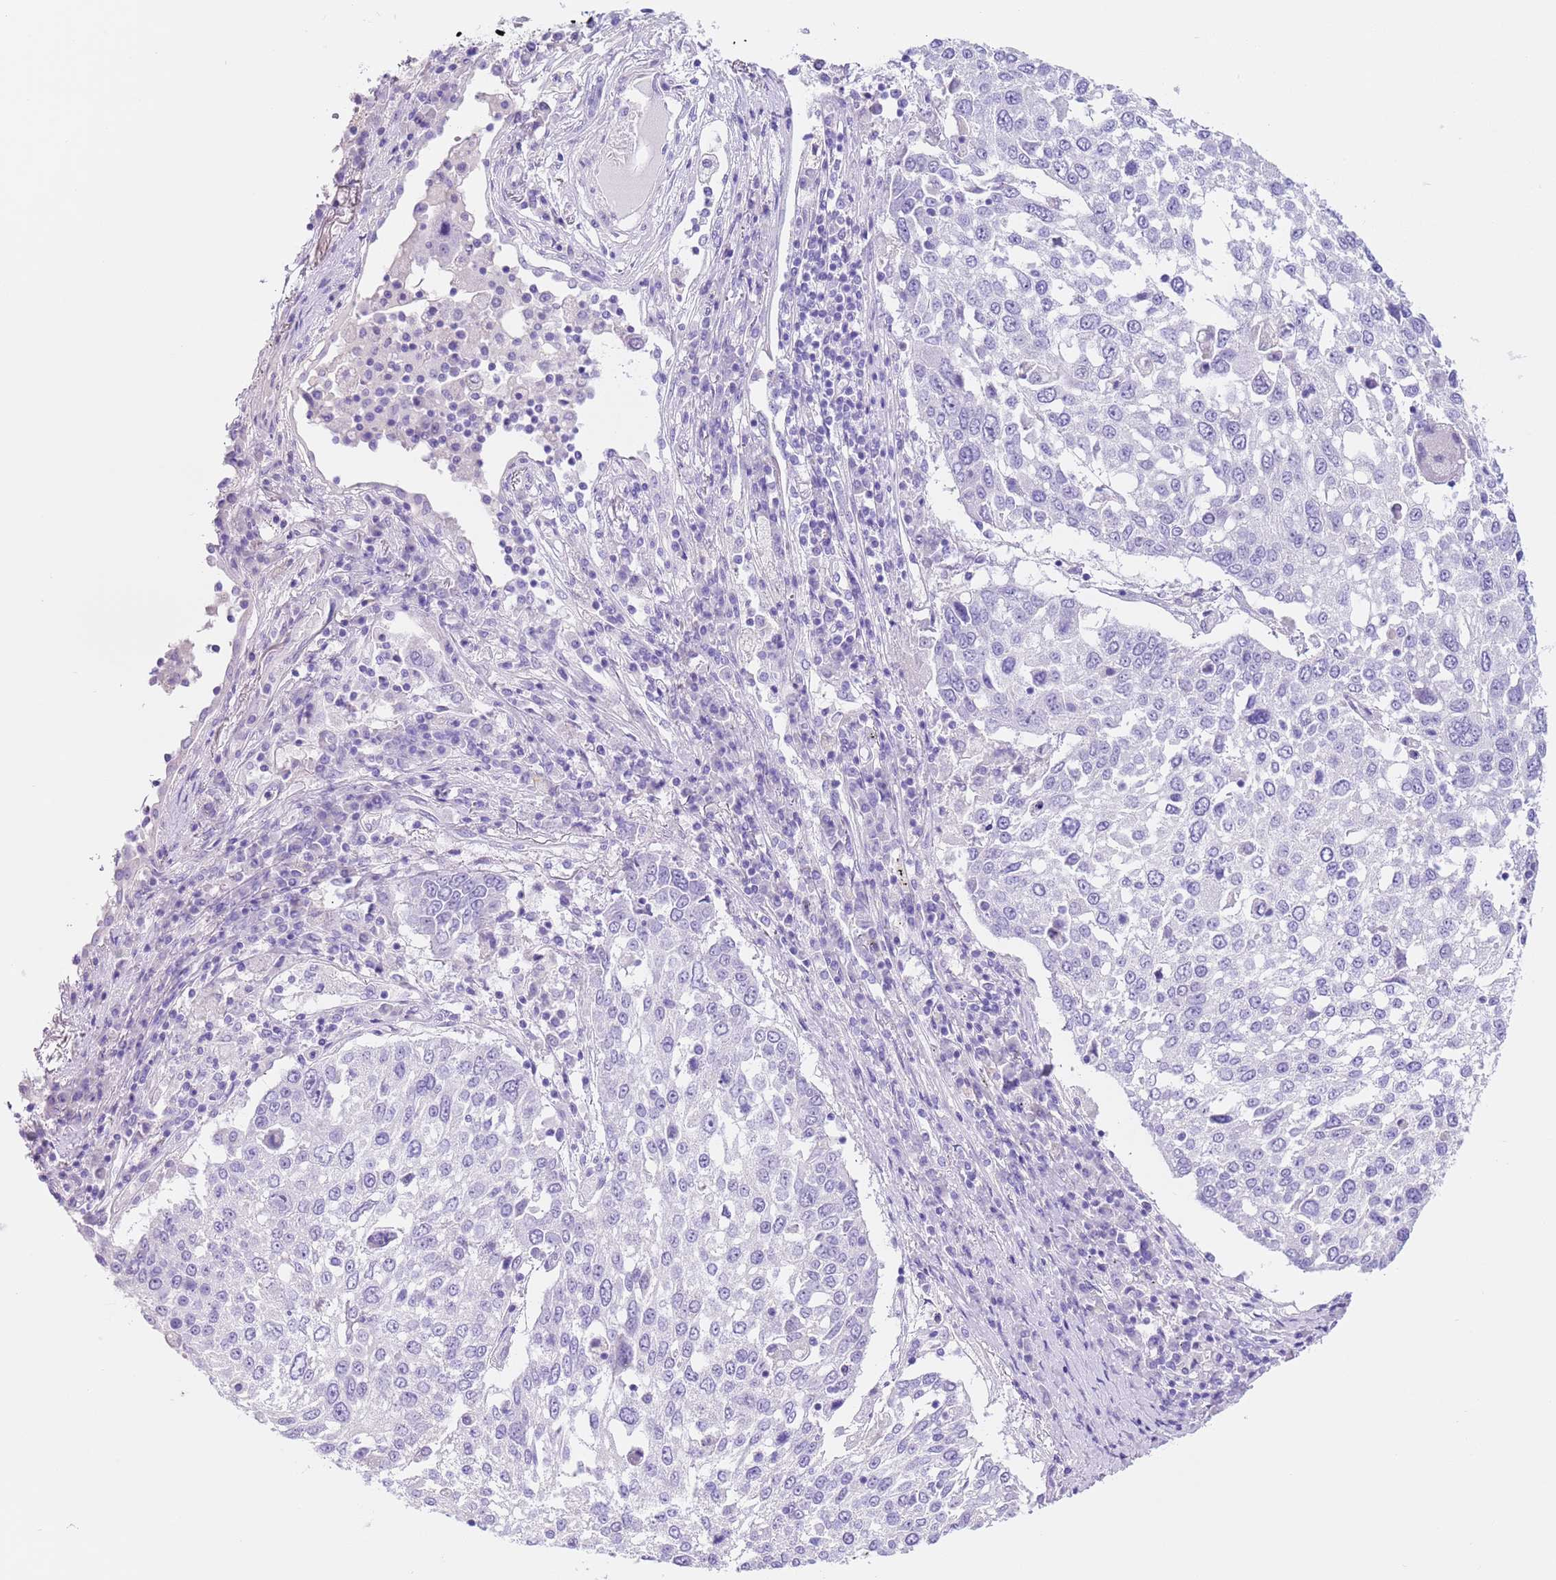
{"staining": {"intensity": "negative", "quantity": "none", "location": "none"}, "tissue": "lung cancer", "cell_type": "Tumor cells", "image_type": "cancer", "snomed": [{"axis": "morphology", "description": "Squamous cell carcinoma, NOS"}, {"axis": "topography", "description": "Lung"}], "caption": "This is an immunohistochemistry (IHC) histopathology image of lung squamous cell carcinoma. There is no positivity in tumor cells.", "gene": "CPB1", "patient": {"sex": "male", "age": 65}}